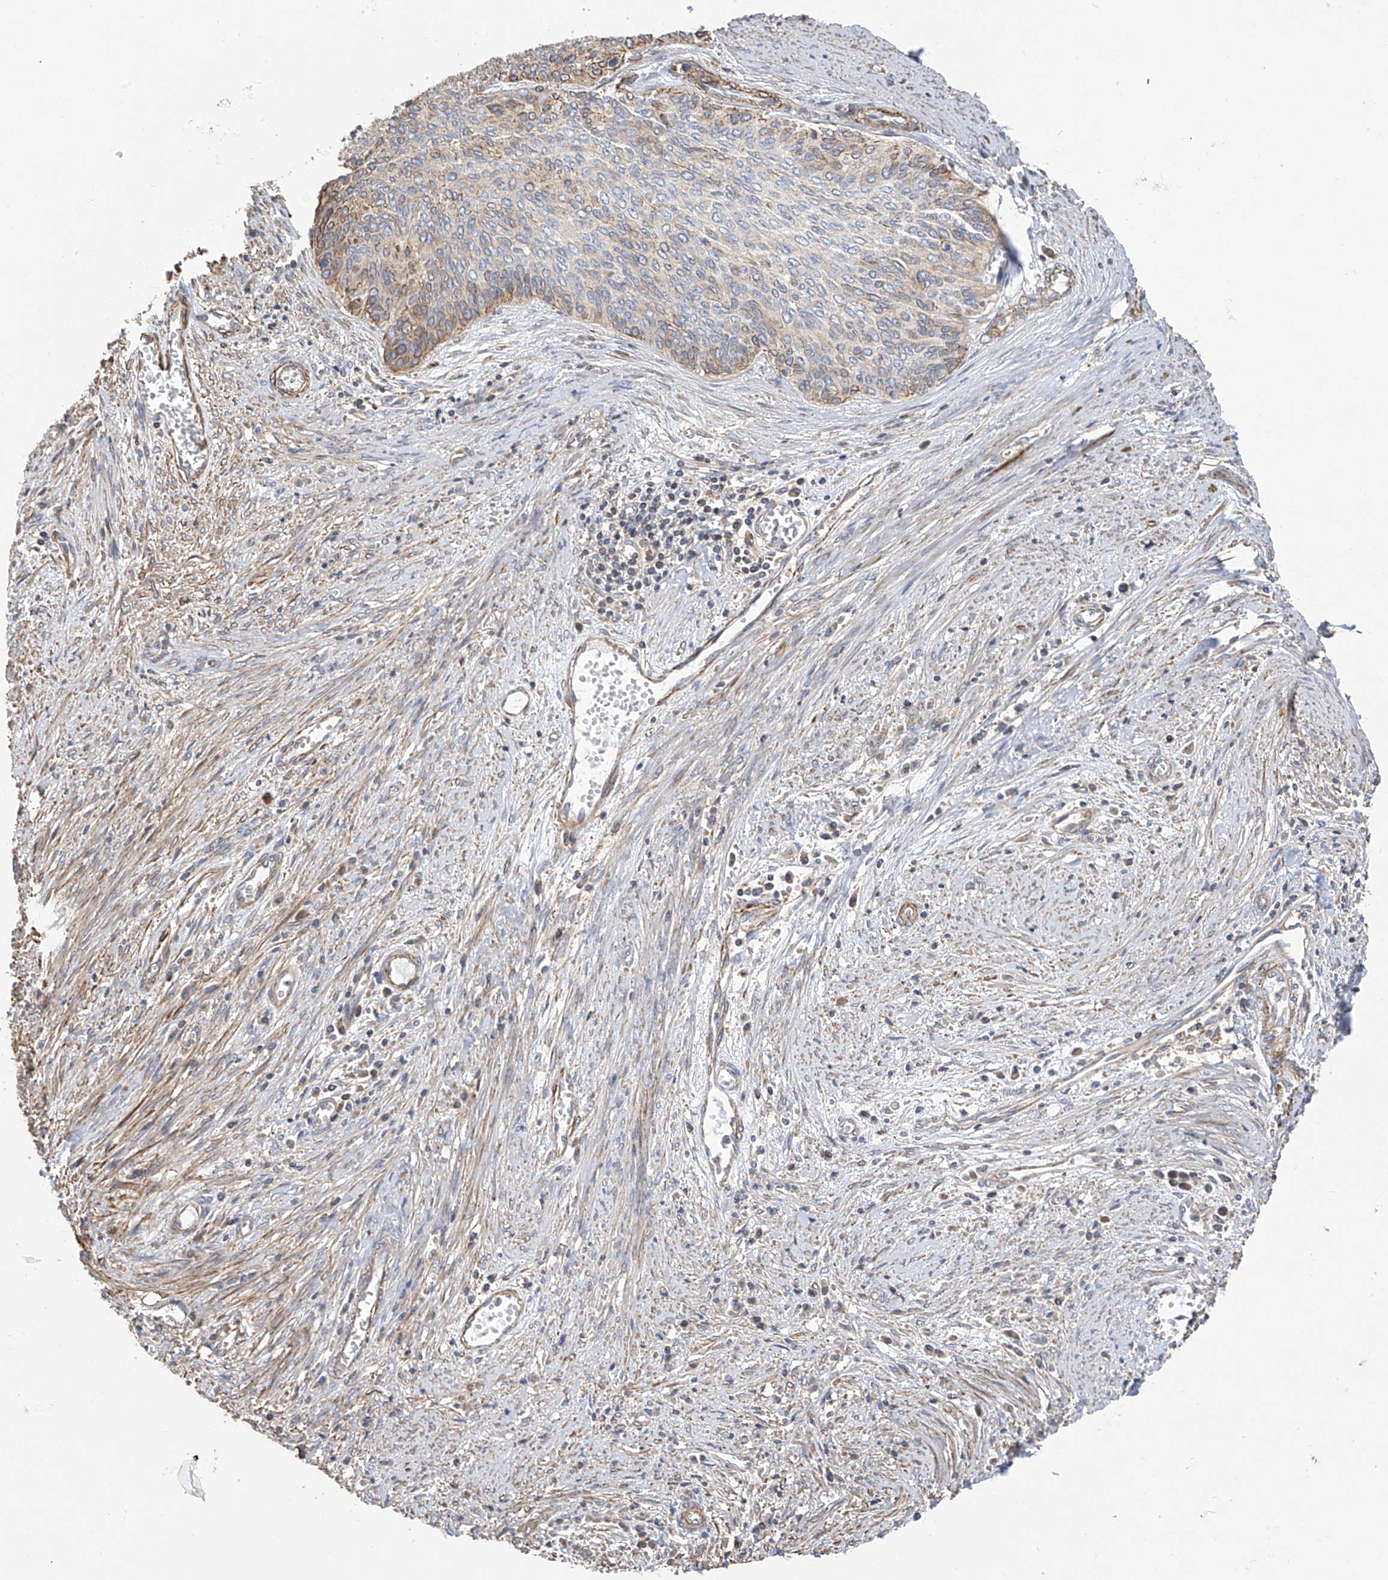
{"staining": {"intensity": "moderate", "quantity": "<25%", "location": "cytoplasmic/membranous"}, "tissue": "cervical cancer", "cell_type": "Tumor cells", "image_type": "cancer", "snomed": [{"axis": "morphology", "description": "Squamous cell carcinoma, NOS"}, {"axis": "topography", "description": "Cervix"}], "caption": "Tumor cells display low levels of moderate cytoplasmic/membranous positivity in approximately <25% of cells in human cervical squamous cell carcinoma.", "gene": "SLC43A3", "patient": {"sex": "female", "age": 55}}